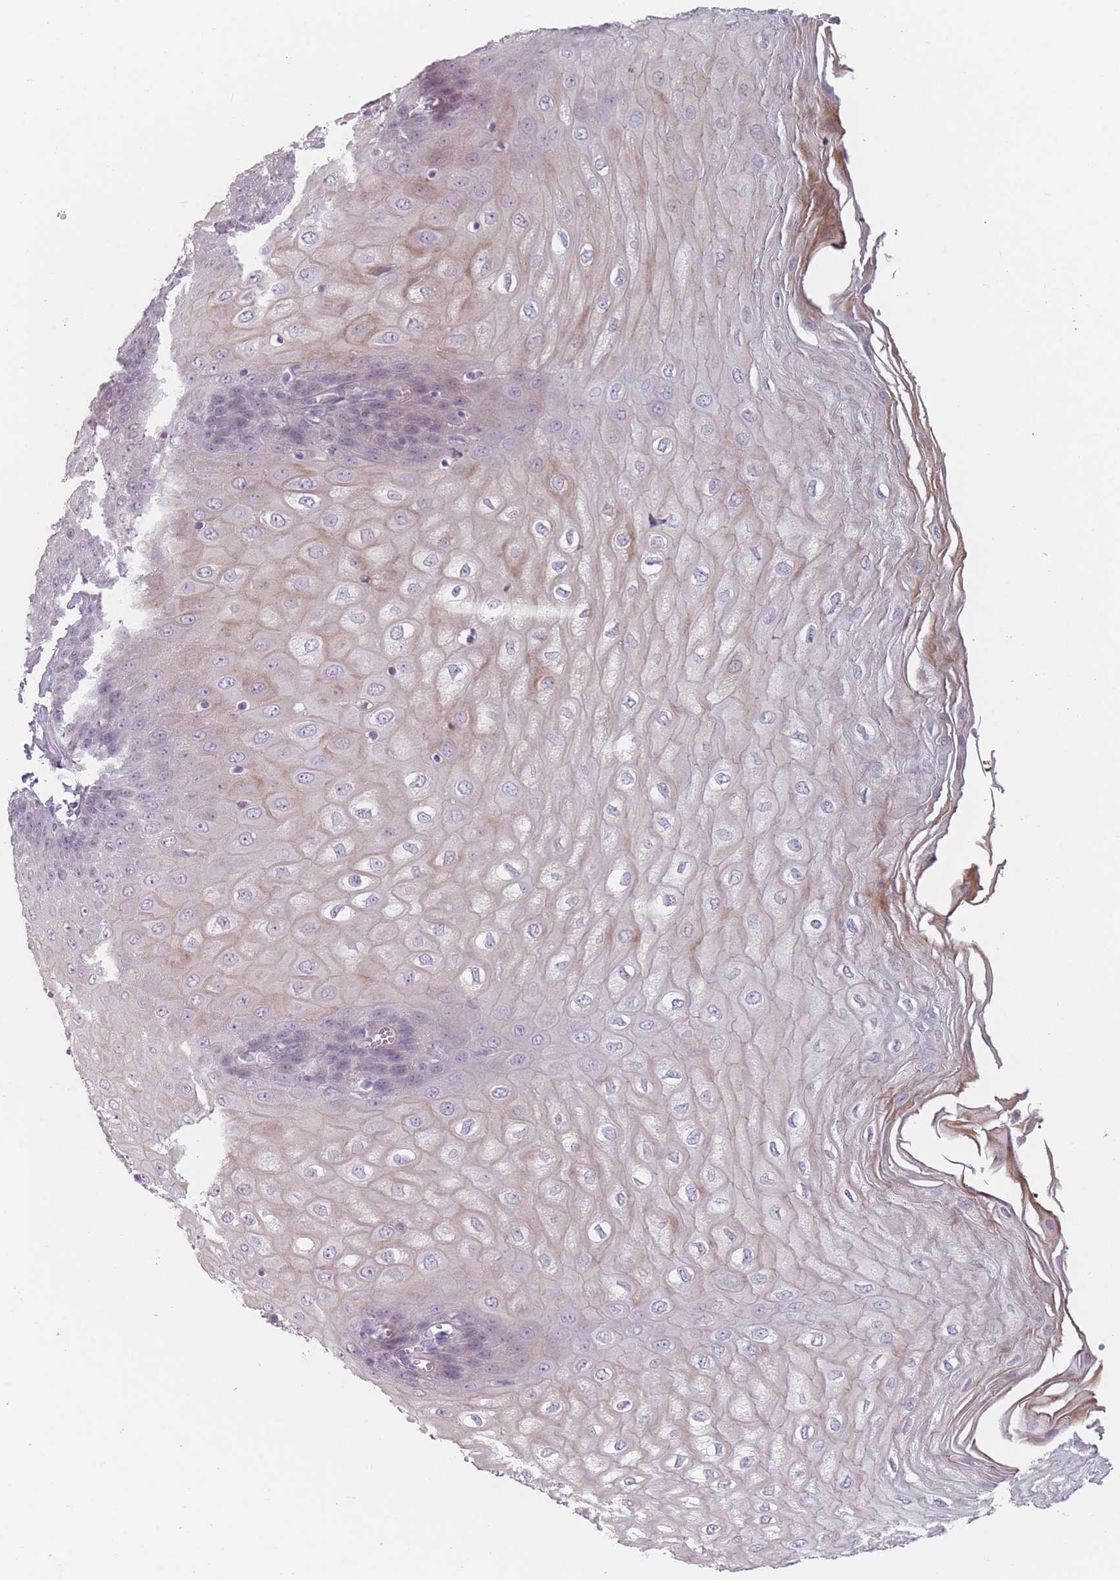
{"staining": {"intensity": "weak", "quantity": "<25%", "location": "cytoplasmic/membranous"}, "tissue": "esophagus", "cell_type": "Squamous epithelial cells", "image_type": "normal", "snomed": [{"axis": "morphology", "description": "Normal tissue, NOS"}, {"axis": "topography", "description": "Esophagus"}], "caption": "Squamous epithelial cells show no significant protein positivity in normal esophagus. The staining is performed using DAB brown chromogen with nuclei counter-stained in using hematoxylin.", "gene": "RASL10B", "patient": {"sex": "male", "age": 60}}